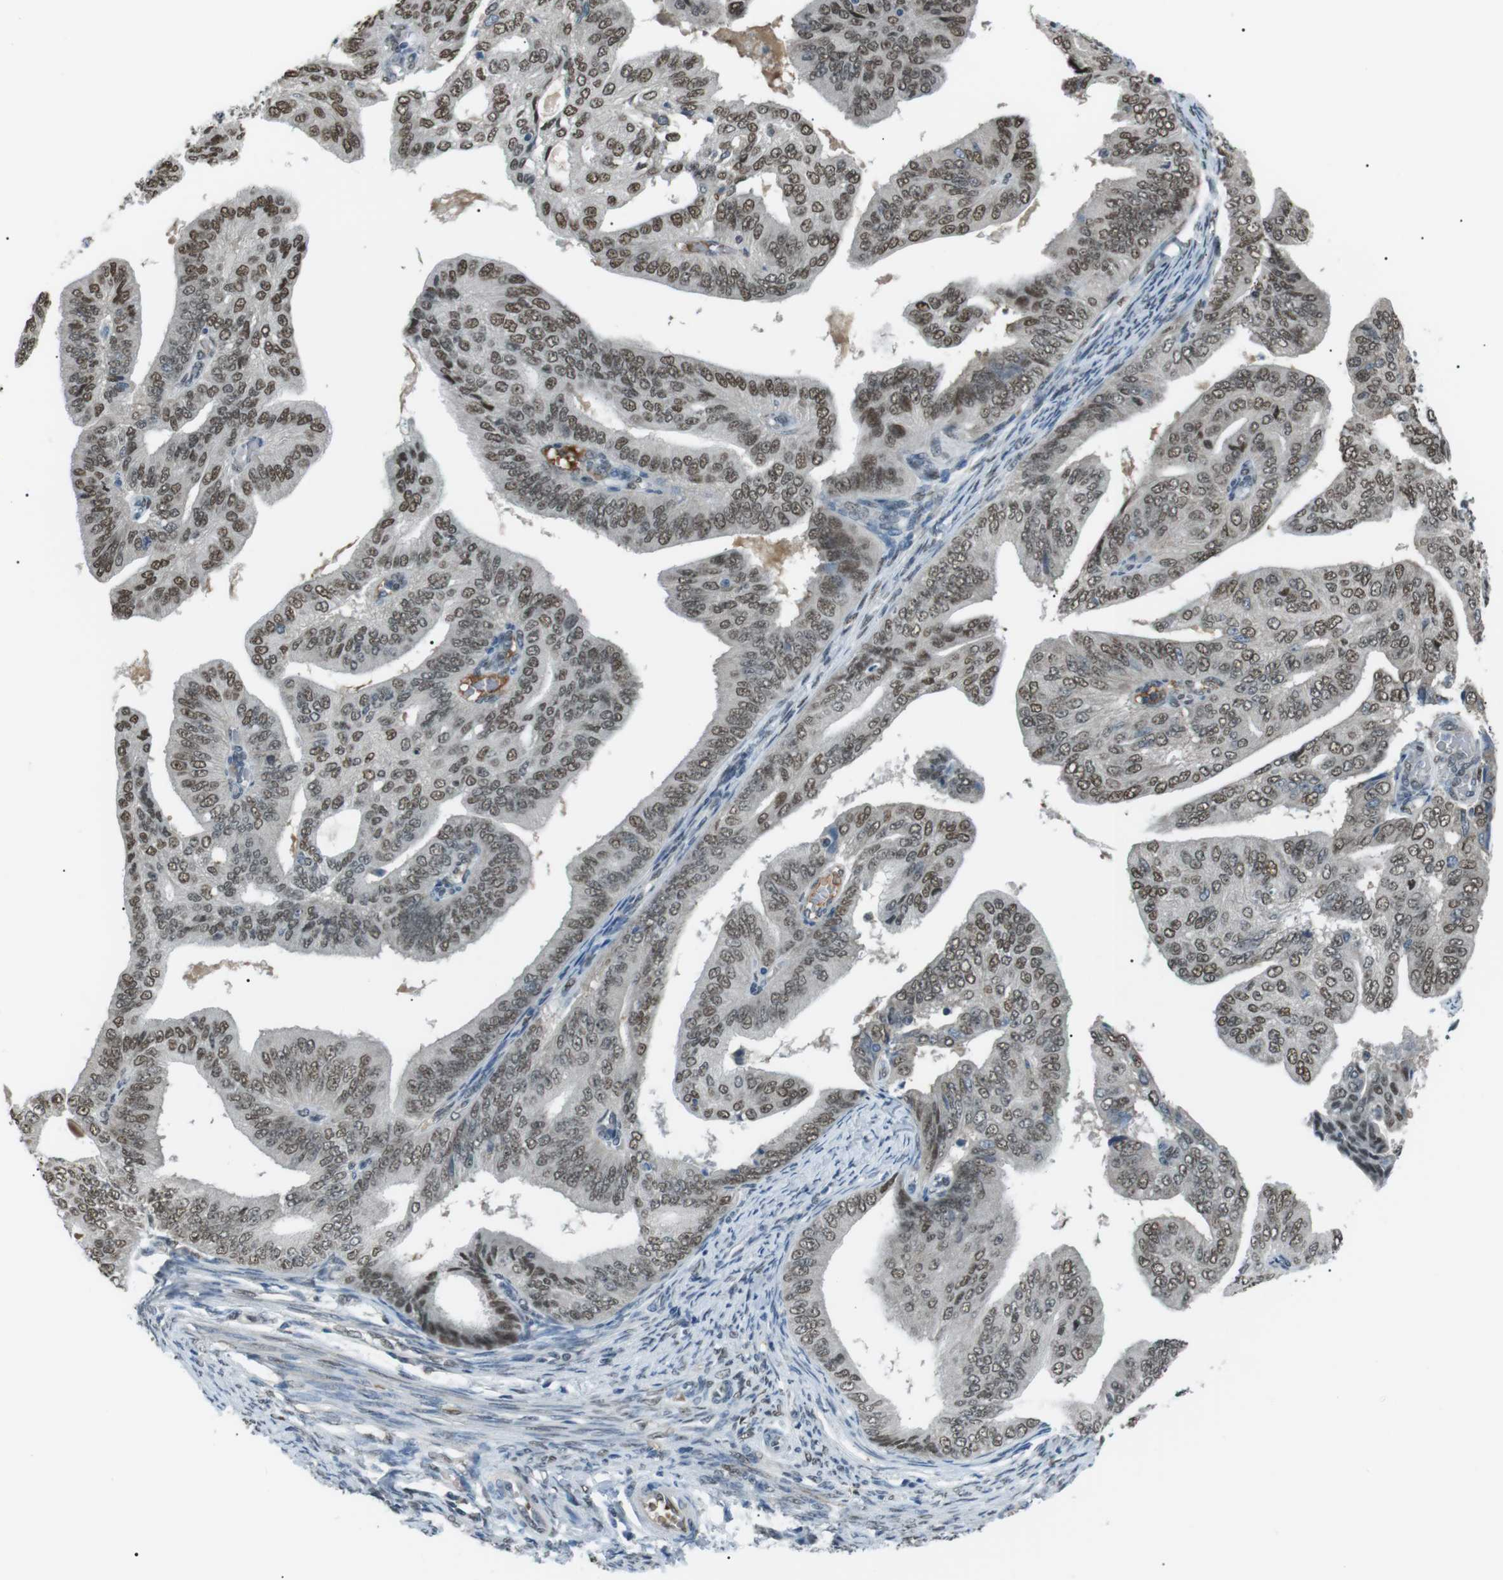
{"staining": {"intensity": "moderate", "quantity": ">75%", "location": "nuclear"}, "tissue": "endometrial cancer", "cell_type": "Tumor cells", "image_type": "cancer", "snomed": [{"axis": "morphology", "description": "Adenocarcinoma, NOS"}, {"axis": "topography", "description": "Endometrium"}], "caption": "The histopathology image shows immunohistochemical staining of endometrial adenocarcinoma. There is moderate nuclear expression is appreciated in about >75% of tumor cells.", "gene": "SRPK2", "patient": {"sex": "female", "age": 58}}